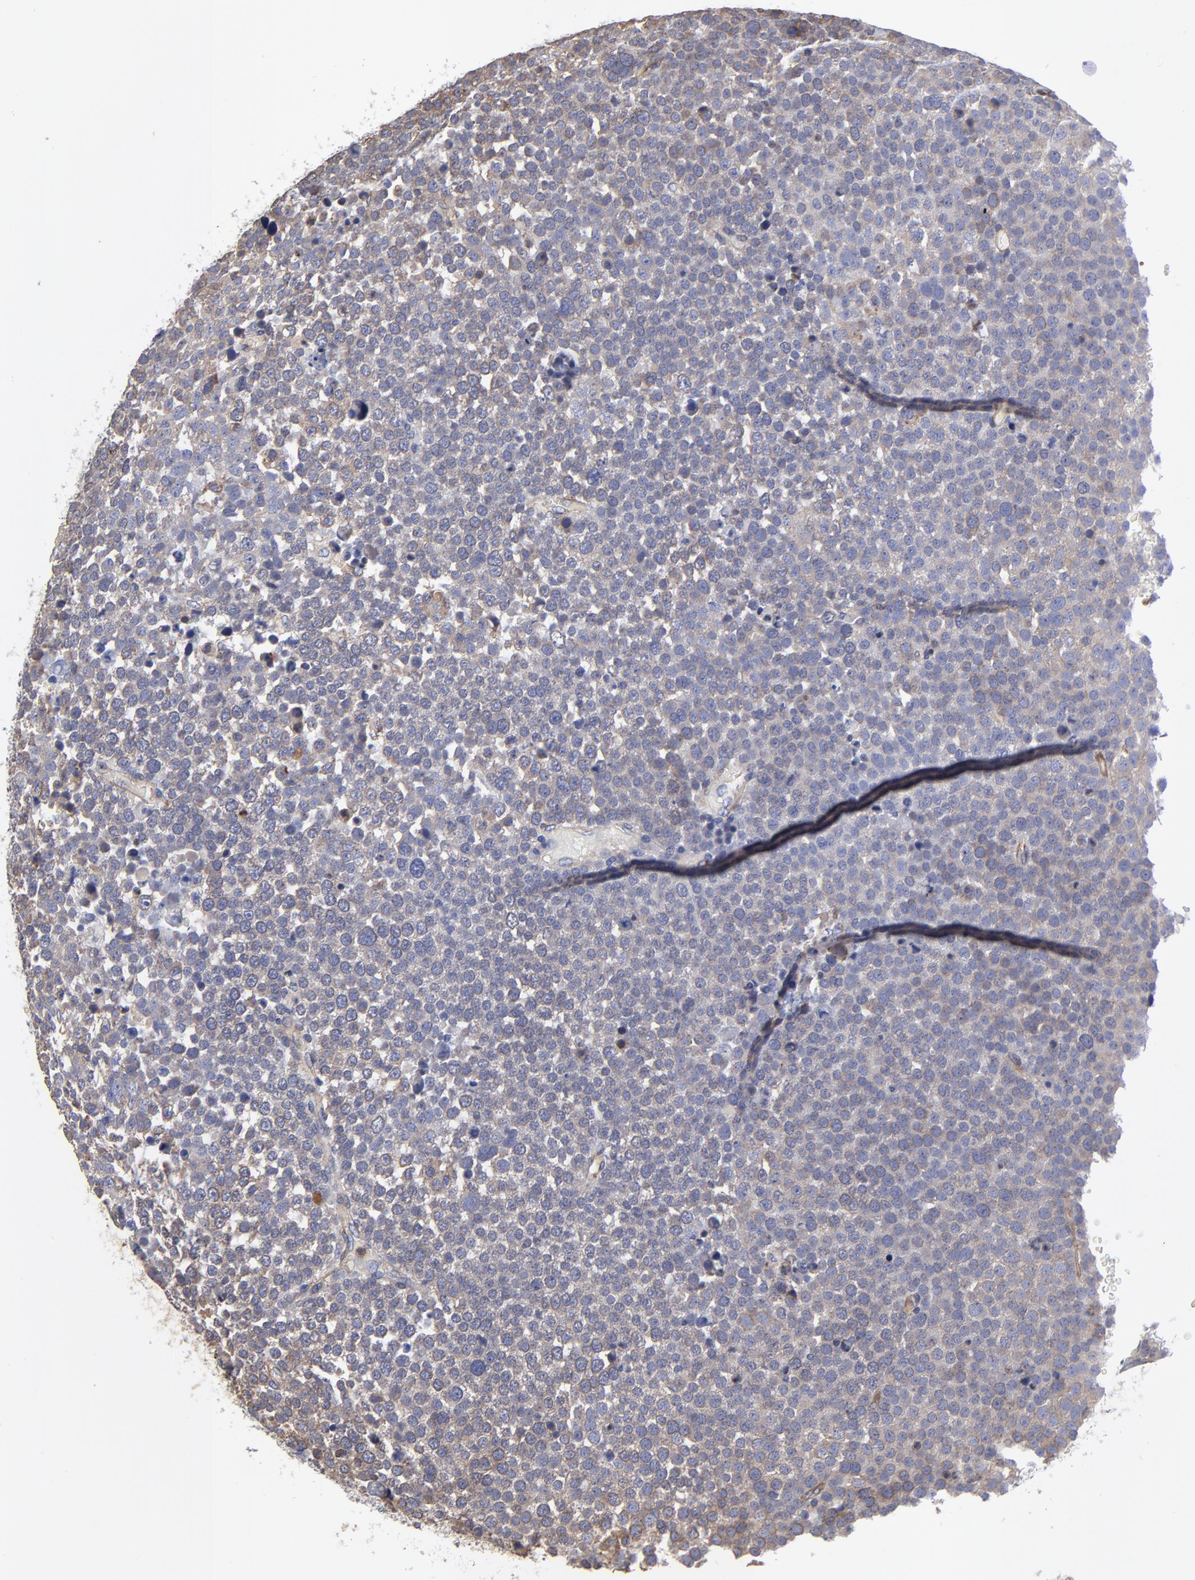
{"staining": {"intensity": "weak", "quantity": "25%-75%", "location": "cytoplasmic/membranous"}, "tissue": "testis cancer", "cell_type": "Tumor cells", "image_type": "cancer", "snomed": [{"axis": "morphology", "description": "Seminoma, NOS"}, {"axis": "topography", "description": "Testis"}], "caption": "Immunohistochemical staining of human testis cancer (seminoma) demonstrates low levels of weak cytoplasmic/membranous expression in approximately 25%-75% of tumor cells.", "gene": "SULF2", "patient": {"sex": "male", "age": 71}}